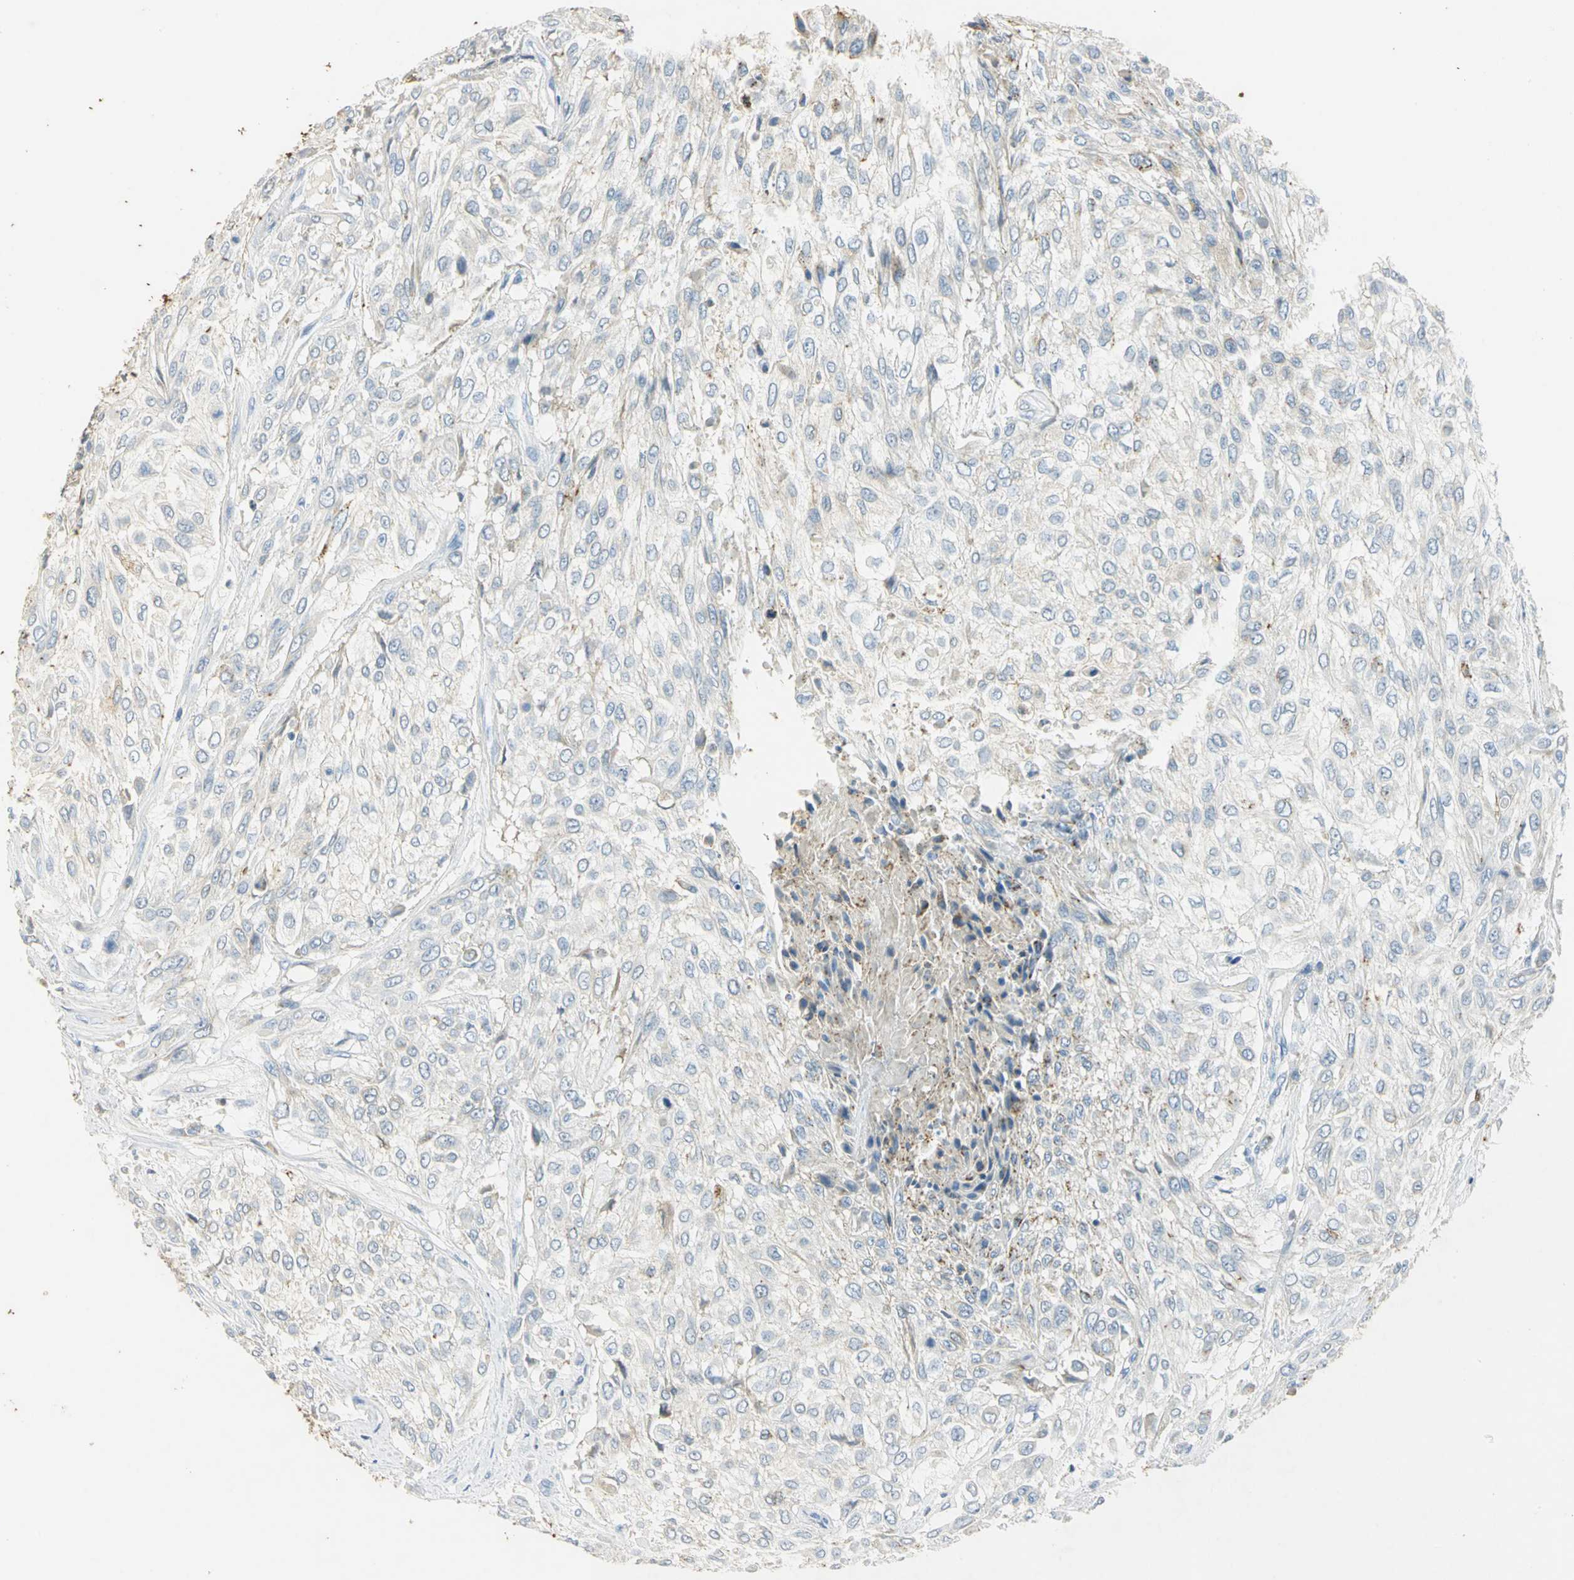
{"staining": {"intensity": "negative", "quantity": "none", "location": "none"}, "tissue": "urothelial cancer", "cell_type": "Tumor cells", "image_type": "cancer", "snomed": [{"axis": "morphology", "description": "Urothelial carcinoma, High grade"}, {"axis": "topography", "description": "Urinary bladder"}], "caption": "The immunohistochemistry photomicrograph has no significant positivity in tumor cells of urothelial cancer tissue.", "gene": "ANXA4", "patient": {"sex": "male", "age": 57}}